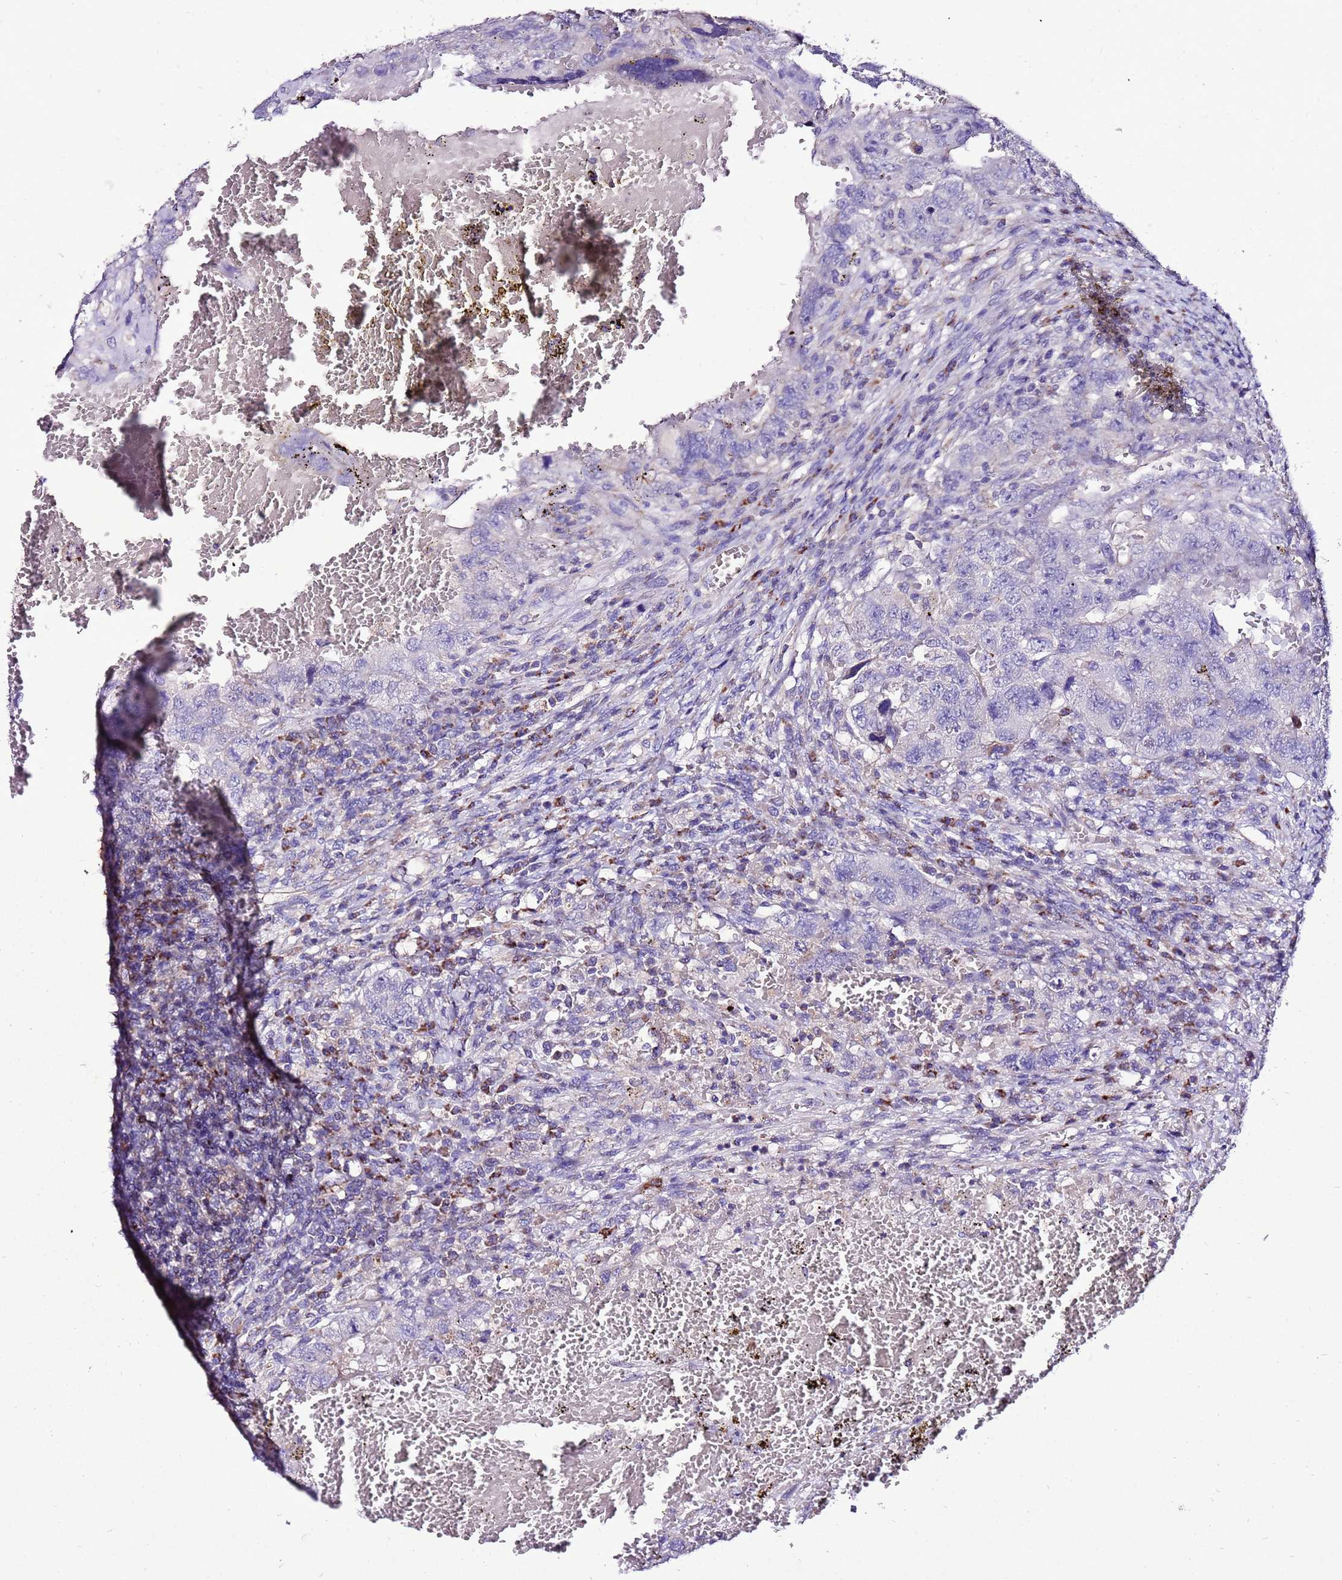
{"staining": {"intensity": "negative", "quantity": "none", "location": "none"}, "tissue": "testis cancer", "cell_type": "Tumor cells", "image_type": "cancer", "snomed": [{"axis": "morphology", "description": "Carcinoma, Embryonal, NOS"}, {"axis": "topography", "description": "Testis"}], "caption": "An image of human testis embryonal carcinoma is negative for staining in tumor cells. The staining is performed using DAB (3,3'-diaminobenzidine) brown chromogen with nuclei counter-stained in using hematoxylin.", "gene": "TMEM106C", "patient": {"sex": "male", "age": 26}}